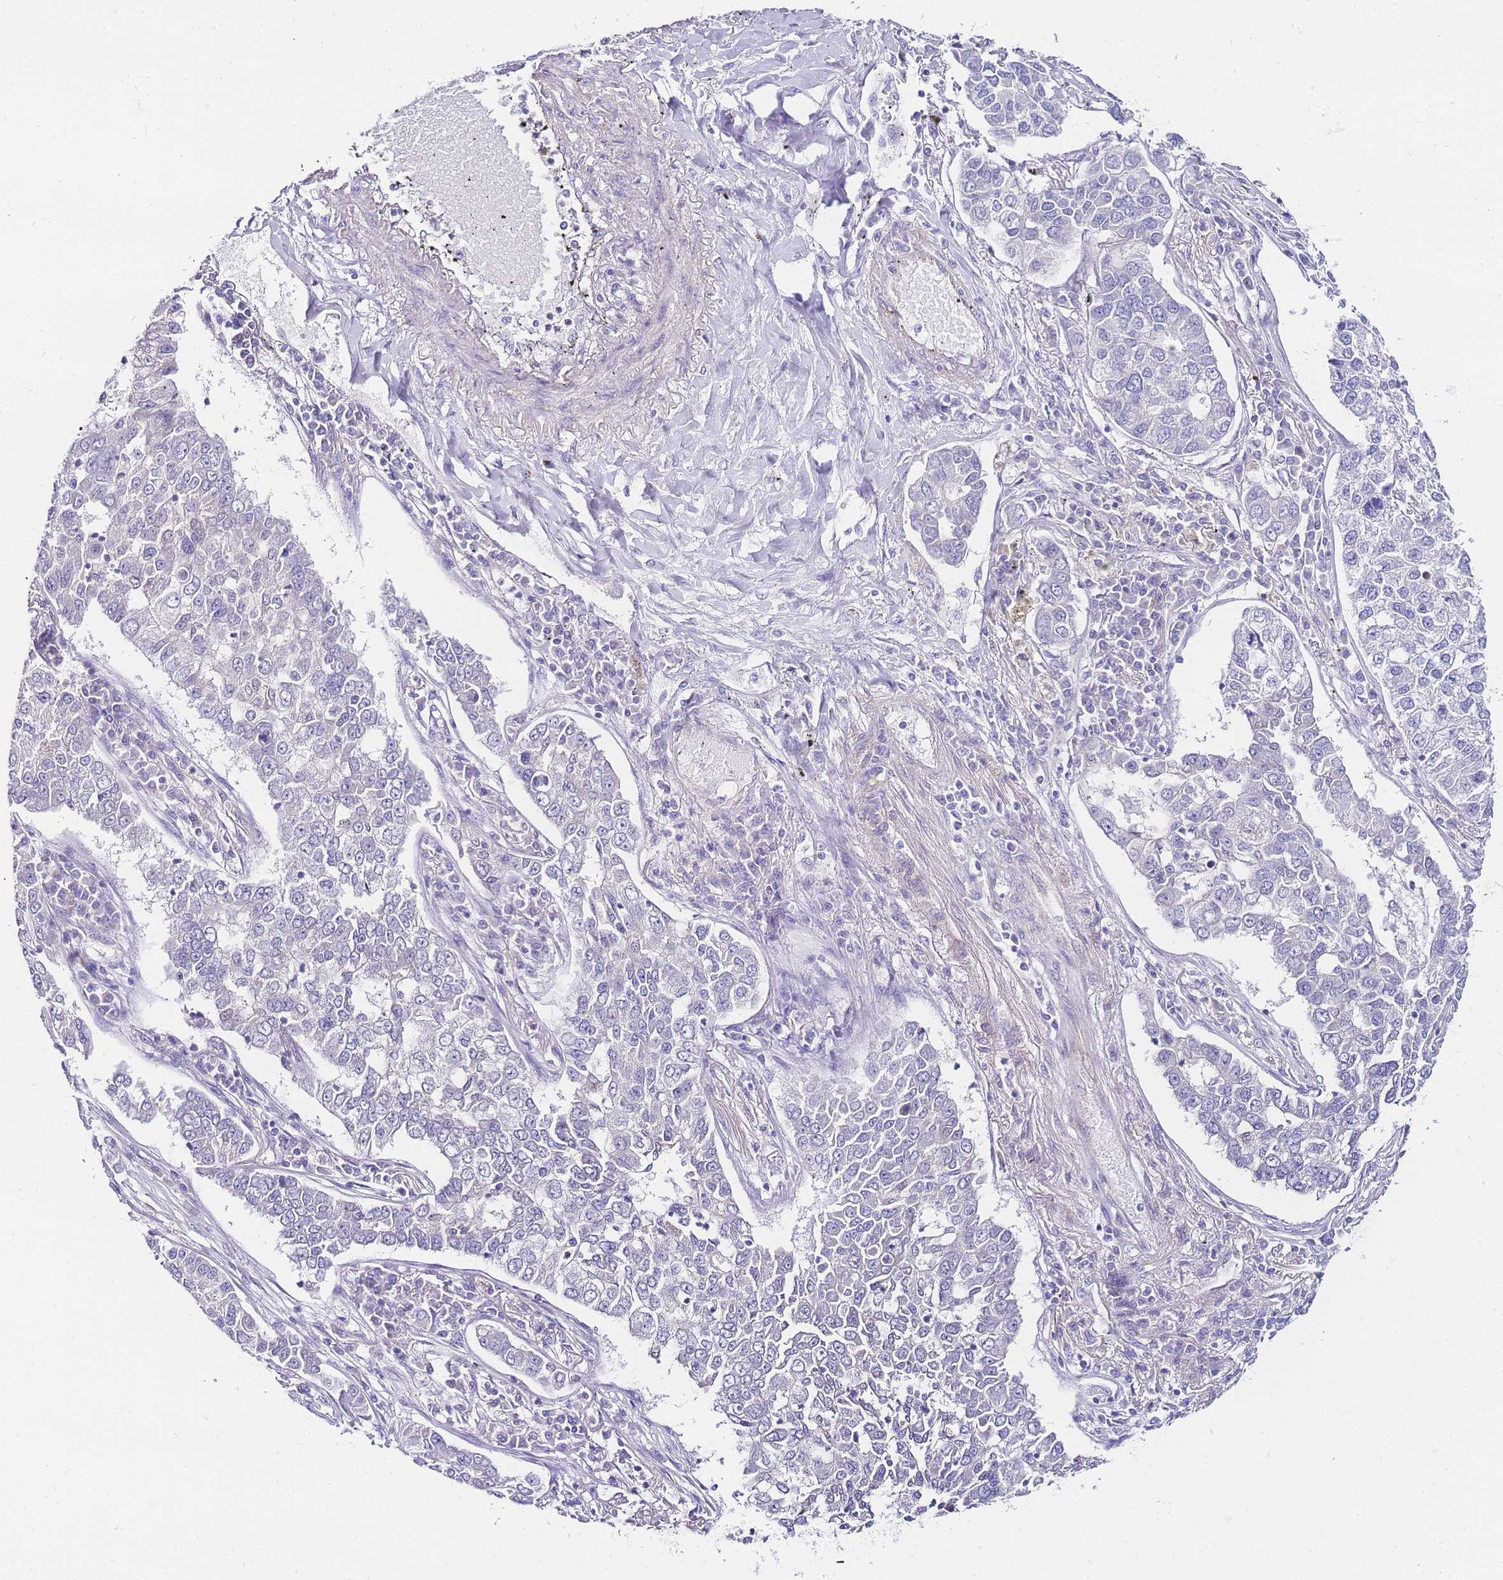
{"staining": {"intensity": "negative", "quantity": "none", "location": "none"}, "tissue": "lung cancer", "cell_type": "Tumor cells", "image_type": "cancer", "snomed": [{"axis": "morphology", "description": "Adenocarcinoma, NOS"}, {"axis": "topography", "description": "Lung"}], "caption": "This is an immunohistochemistry (IHC) photomicrograph of human lung cancer (adenocarcinoma). There is no staining in tumor cells.", "gene": "PDCD7", "patient": {"sex": "male", "age": 49}}